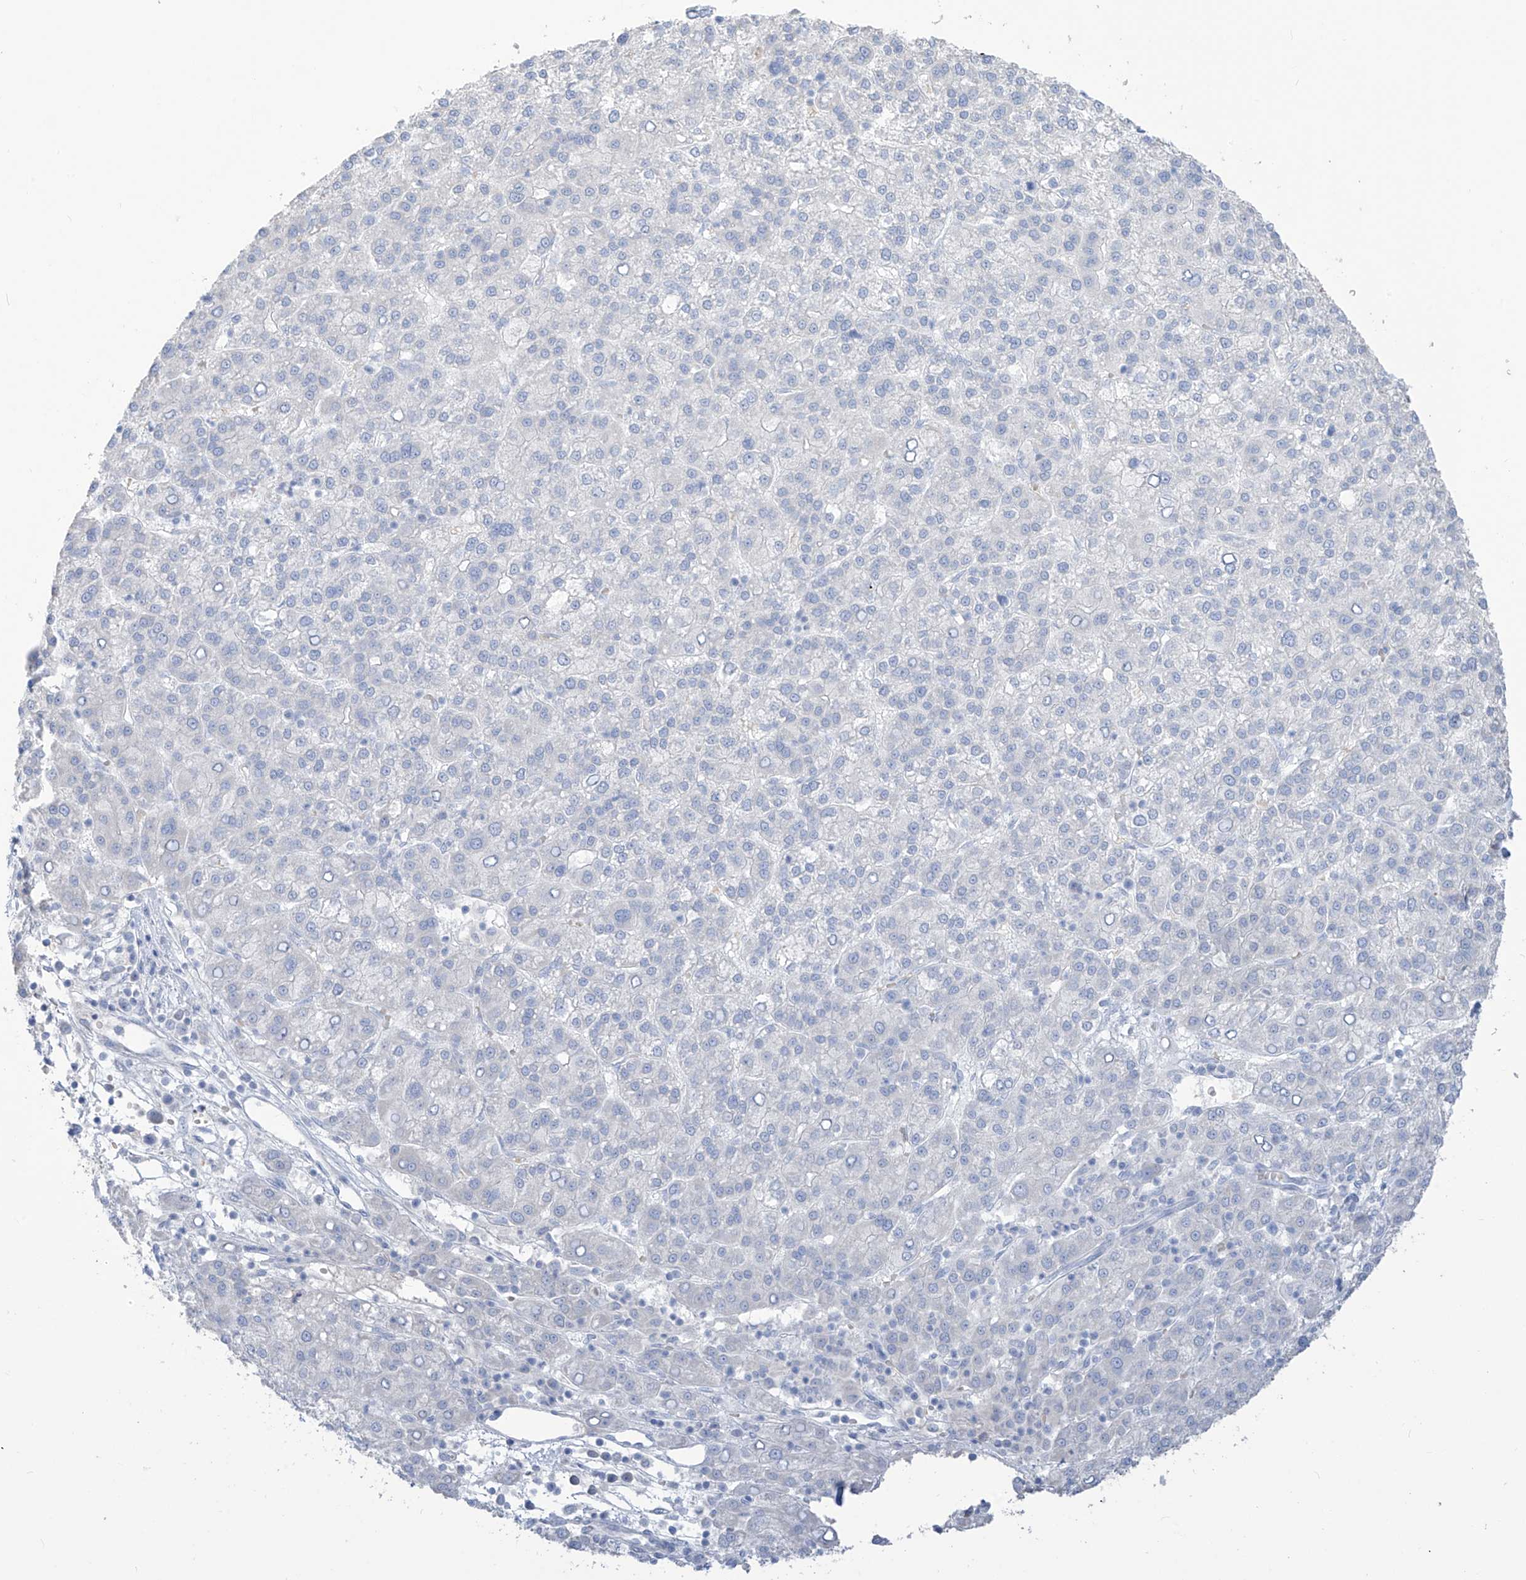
{"staining": {"intensity": "negative", "quantity": "none", "location": "none"}, "tissue": "liver cancer", "cell_type": "Tumor cells", "image_type": "cancer", "snomed": [{"axis": "morphology", "description": "Carcinoma, Hepatocellular, NOS"}, {"axis": "topography", "description": "Liver"}], "caption": "Photomicrograph shows no significant protein positivity in tumor cells of liver hepatocellular carcinoma. (DAB immunohistochemistry with hematoxylin counter stain).", "gene": "ASPRV1", "patient": {"sex": "female", "age": 58}}